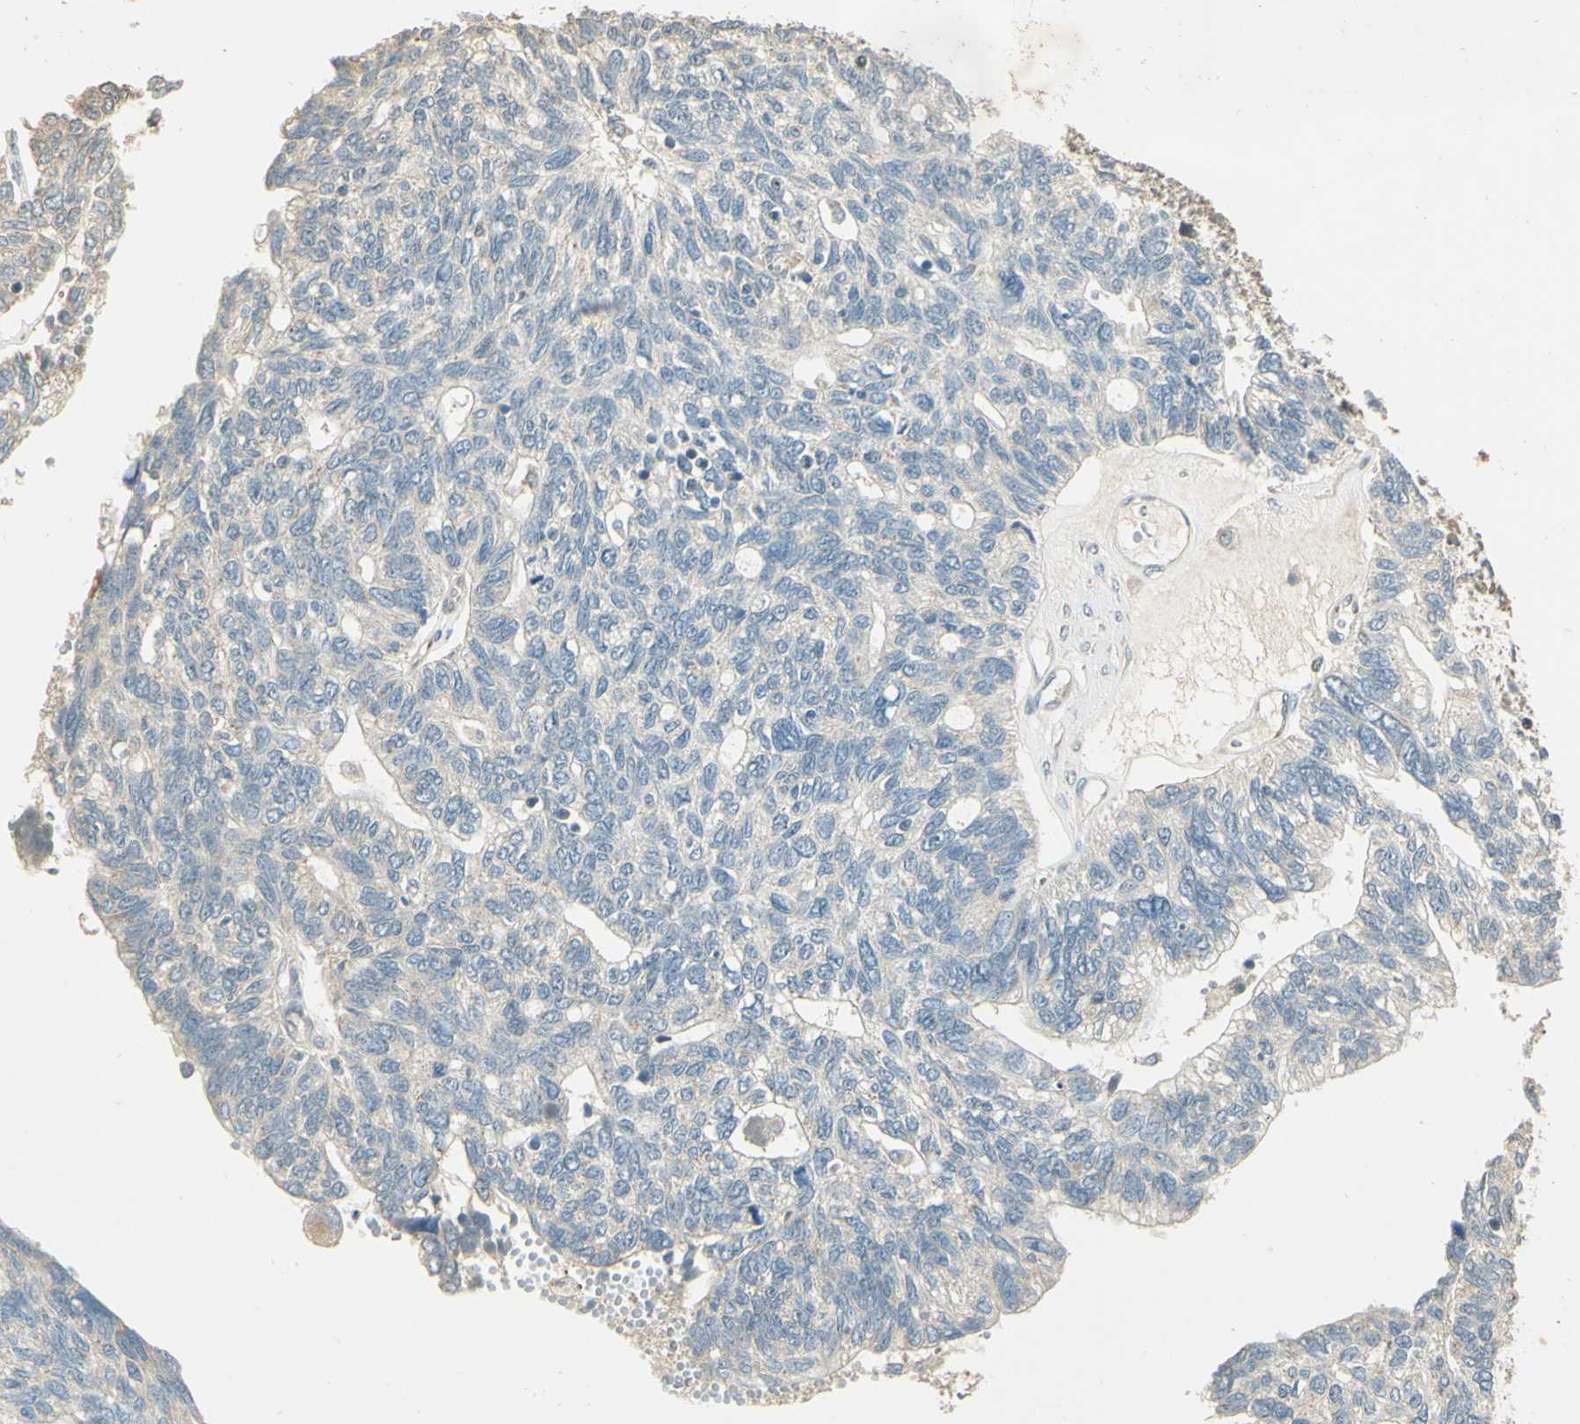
{"staining": {"intensity": "weak", "quantity": "<25%", "location": "cytoplasmic/membranous"}, "tissue": "ovarian cancer", "cell_type": "Tumor cells", "image_type": "cancer", "snomed": [{"axis": "morphology", "description": "Cystadenocarcinoma, serous, NOS"}, {"axis": "topography", "description": "Ovary"}], "caption": "Protein analysis of ovarian serous cystadenocarcinoma exhibits no significant staining in tumor cells. (Brightfield microscopy of DAB (3,3'-diaminobenzidine) IHC at high magnification).", "gene": "UXS1", "patient": {"sex": "female", "age": 79}}